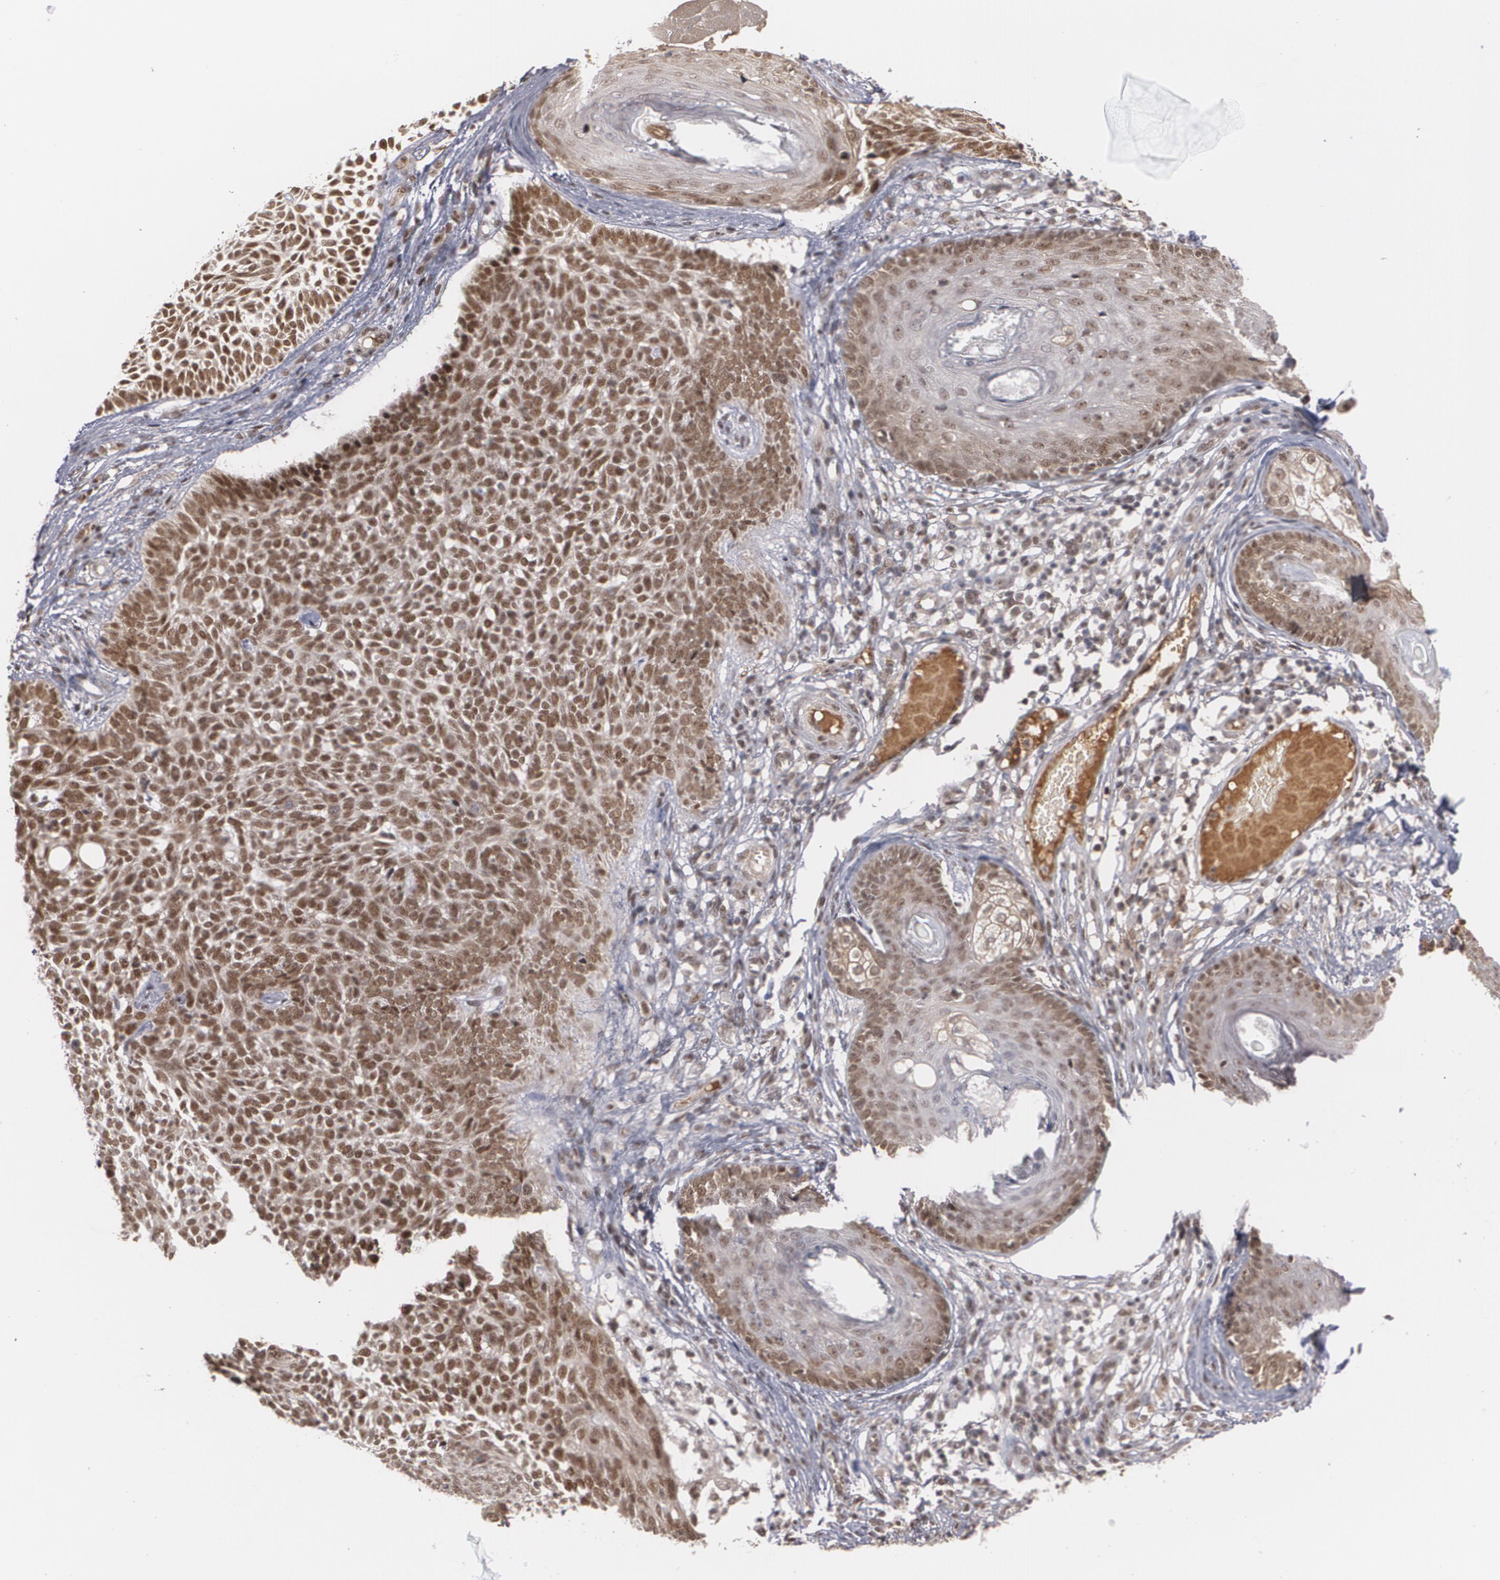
{"staining": {"intensity": "moderate", "quantity": ">75%", "location": "nuclear"}, "tissue": "skin cancer", "cell_type": "Tumor cells", "image_type": "cancer", "snomed": [{"axis": "morphology", "description": "Basal cell carcinoma"}, {"axis": "topography", "description": "Skin"}], "caption": "Basal cell carcinoma (skin) was stained to show a protein in brown. There is medium levels of moderate nuclear expression in about >75% of tumor cells.", "gene": "ZNF234", "patient": {"sex": "male", "age": 74}}